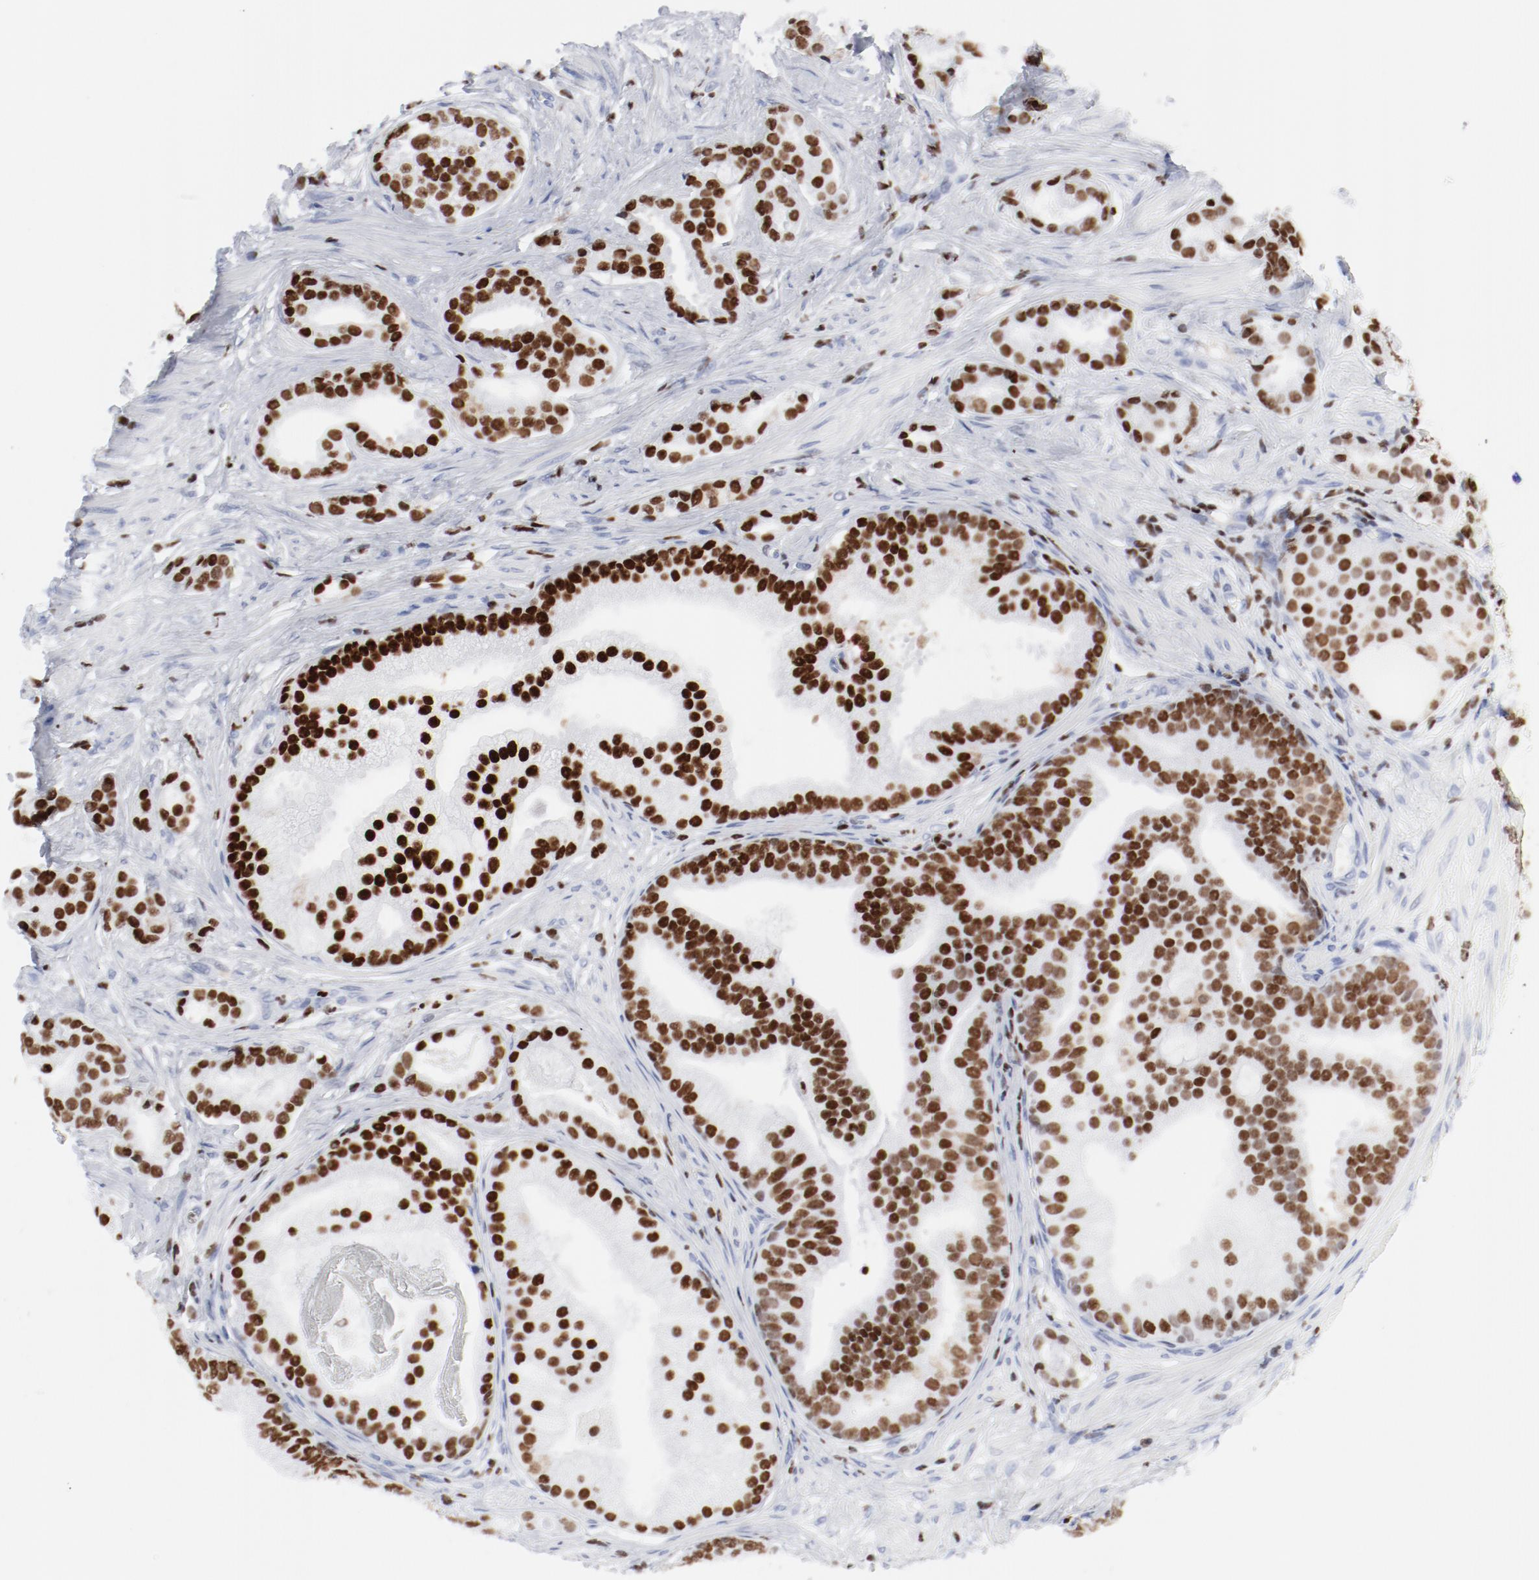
{"staining": {"intensity": "strong", "quantity": ">75%", "location": "cytoplasmic/membranous,nuclear"}, "tissue": "prostate cancer", "cell_type": "Tumor cells", "image_type": "cancer", "snomed": [{"axis": "morphology", "description": "Adenocarcinoma, Low grade"}, {"axis": "topography", "description": "Prostate"}], "caption": "An image of human prostate cancer stained for a protein displays strong cytoplasmic/membranous and nuclear brown staining in tumor cells.", "gene": "SMARCC2", "patient": {"sex": "male", "age": 58}}